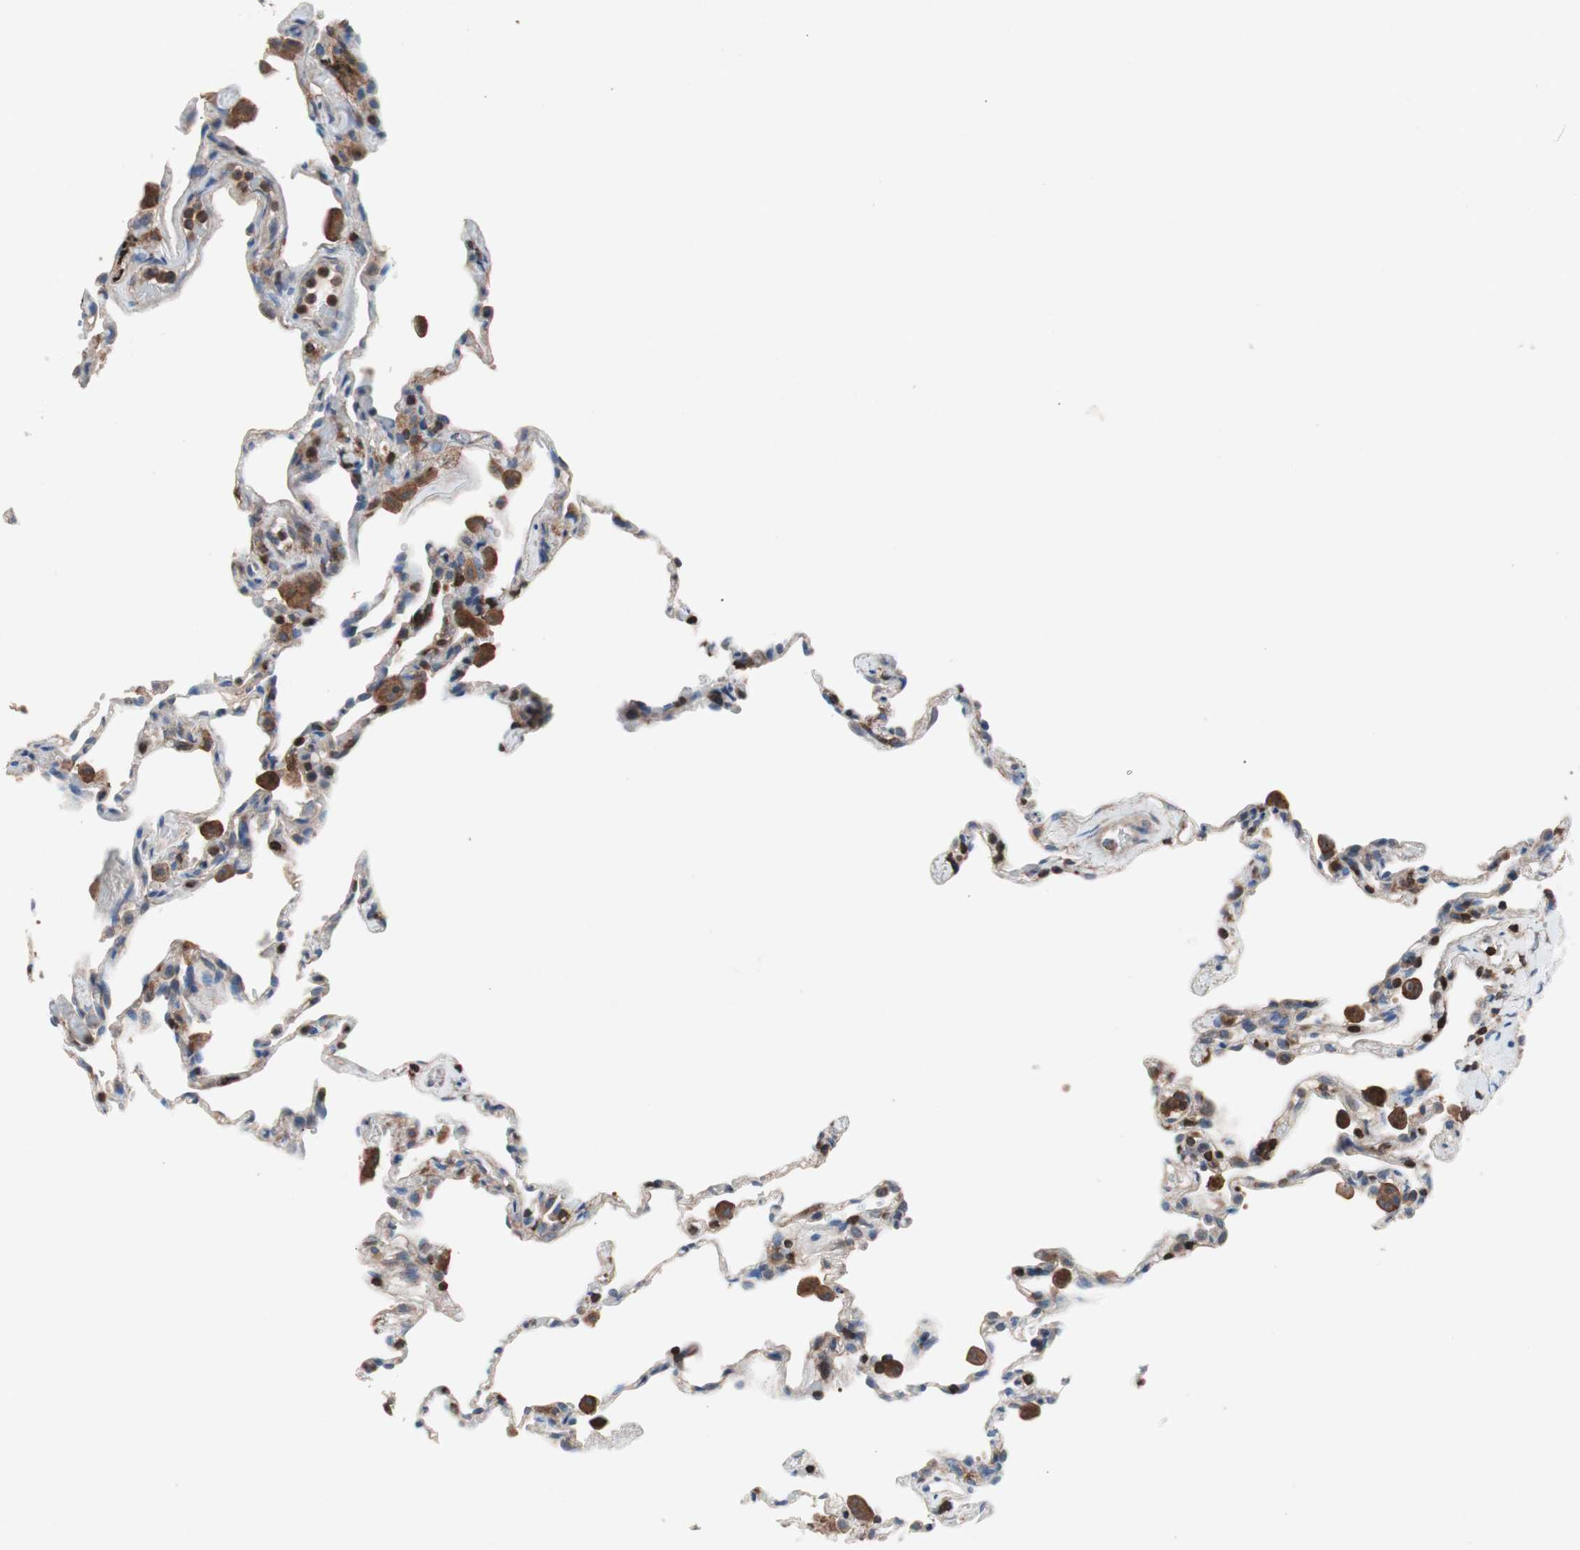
{"staining": {"intensity": "weak", "quantity": "<25%", "location": "cytoplasmic/membranous"}, "tissue": "lung", "cell_type": "Alveolar cells", "image_type": "normal", "snomed": [{"axis": "morphology", "description": "Normal tissue, NOS"}, {"axis": "topography", "description": "Lung"}], "caption": "The histopathology image exhibits no significant positivity in alveolar cells of lung.", "gene": "PIK3R1", "patient": {"sex": "male", "age": 59}}